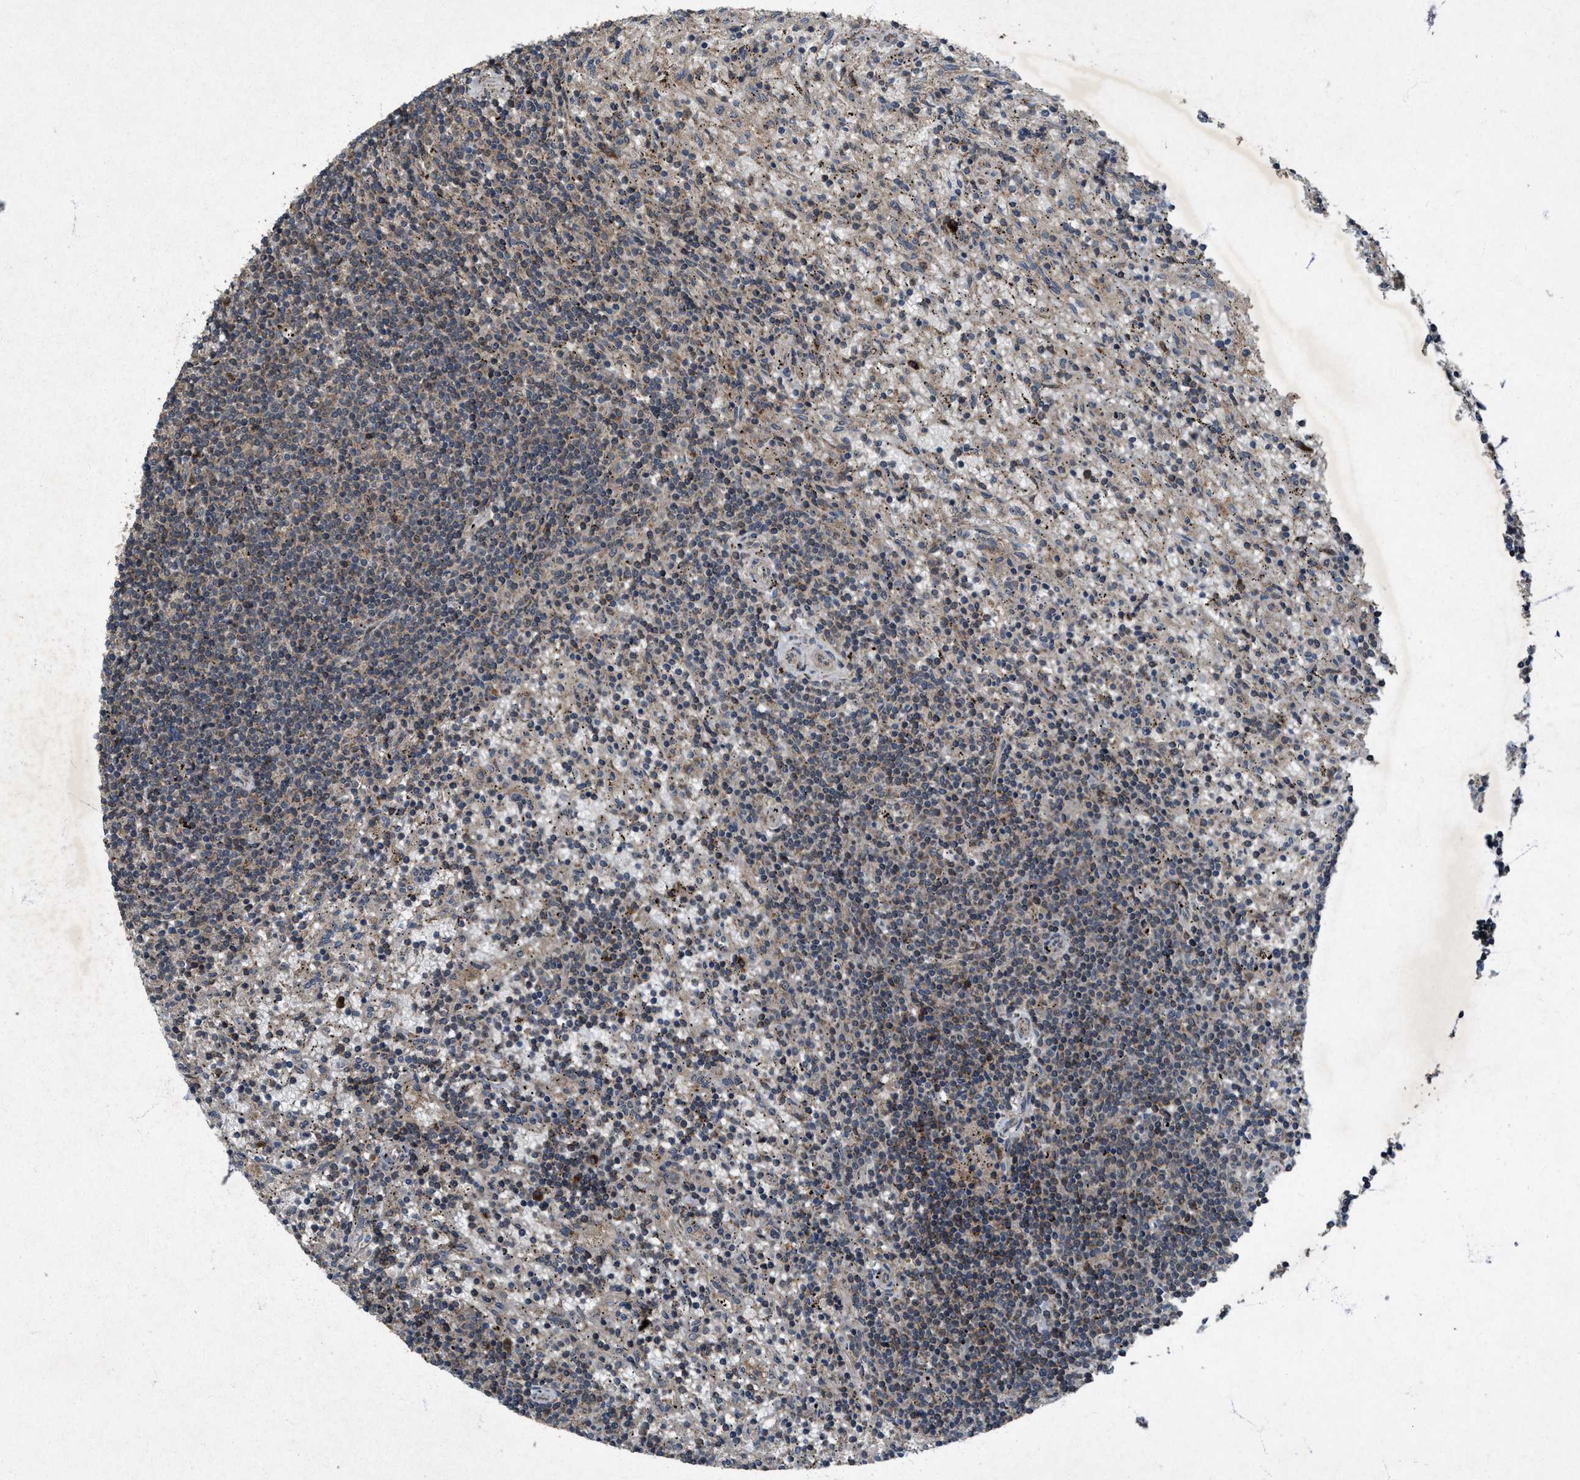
{"staining": {"intensity": "weak", "quantity": "<25%", "location": "cytoplasmic/membranous"}, "tissue": "lymphoma", "cell_type": "Tumor cells", "image_type": "cancer", "snomed": [{"axis": "morphology", "description": "Malignant lymphoma, non-Hodgkin's type, Low grade"}, {"axis": "topography", "description": "Spleen"}], "caption": "Immunohistochemistry histopathology image of malignant lymphoma, non-Hodgkin's type (low-grade) stained for a protein (brown), which displays no staining in tumor cells.", "gene": "PDP2", "patient": {"sex": "male", "age": 76}}